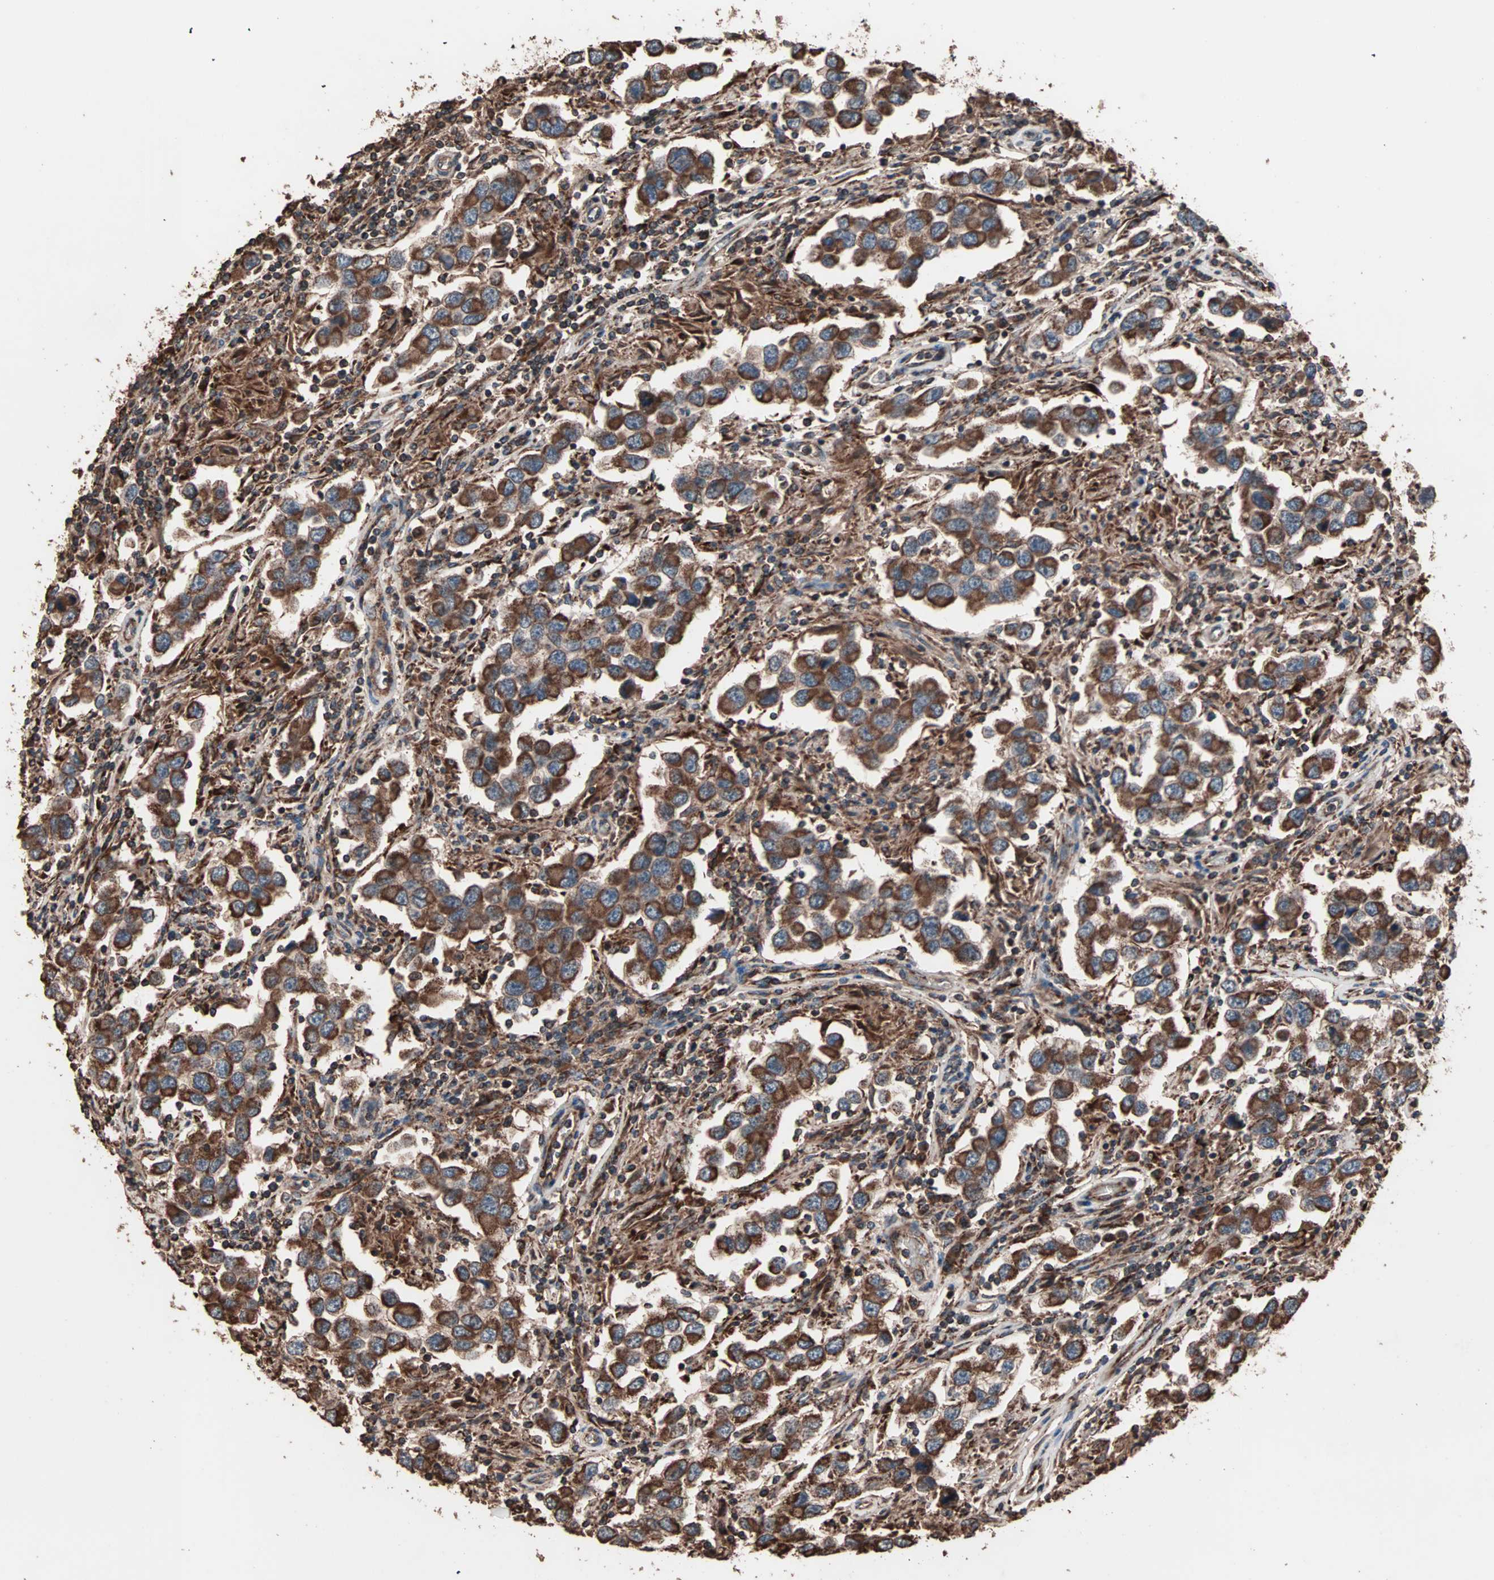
{"staining": {"intensity": "strong", "quantity": ">75%", "location": "cytoplasmic/membranous"}, "tissue": "testis cancer", "cell_type": "Tumor cells", "image_type": "cancer", "snomed": [{"axis": "morphology", "description": "Carcinoma, Embryonal, NOS"}, {"axis": "topography", "description": "Testis"}], "caption": "Immunohistochemical staining of testis cancer (embryonal carcinoma) displays high levels of strong cytoplasmic/membranous staining in about >75% of tumor cells.", "gene": "MRPL2", "patient": {"sex": "male", "age": 21}}